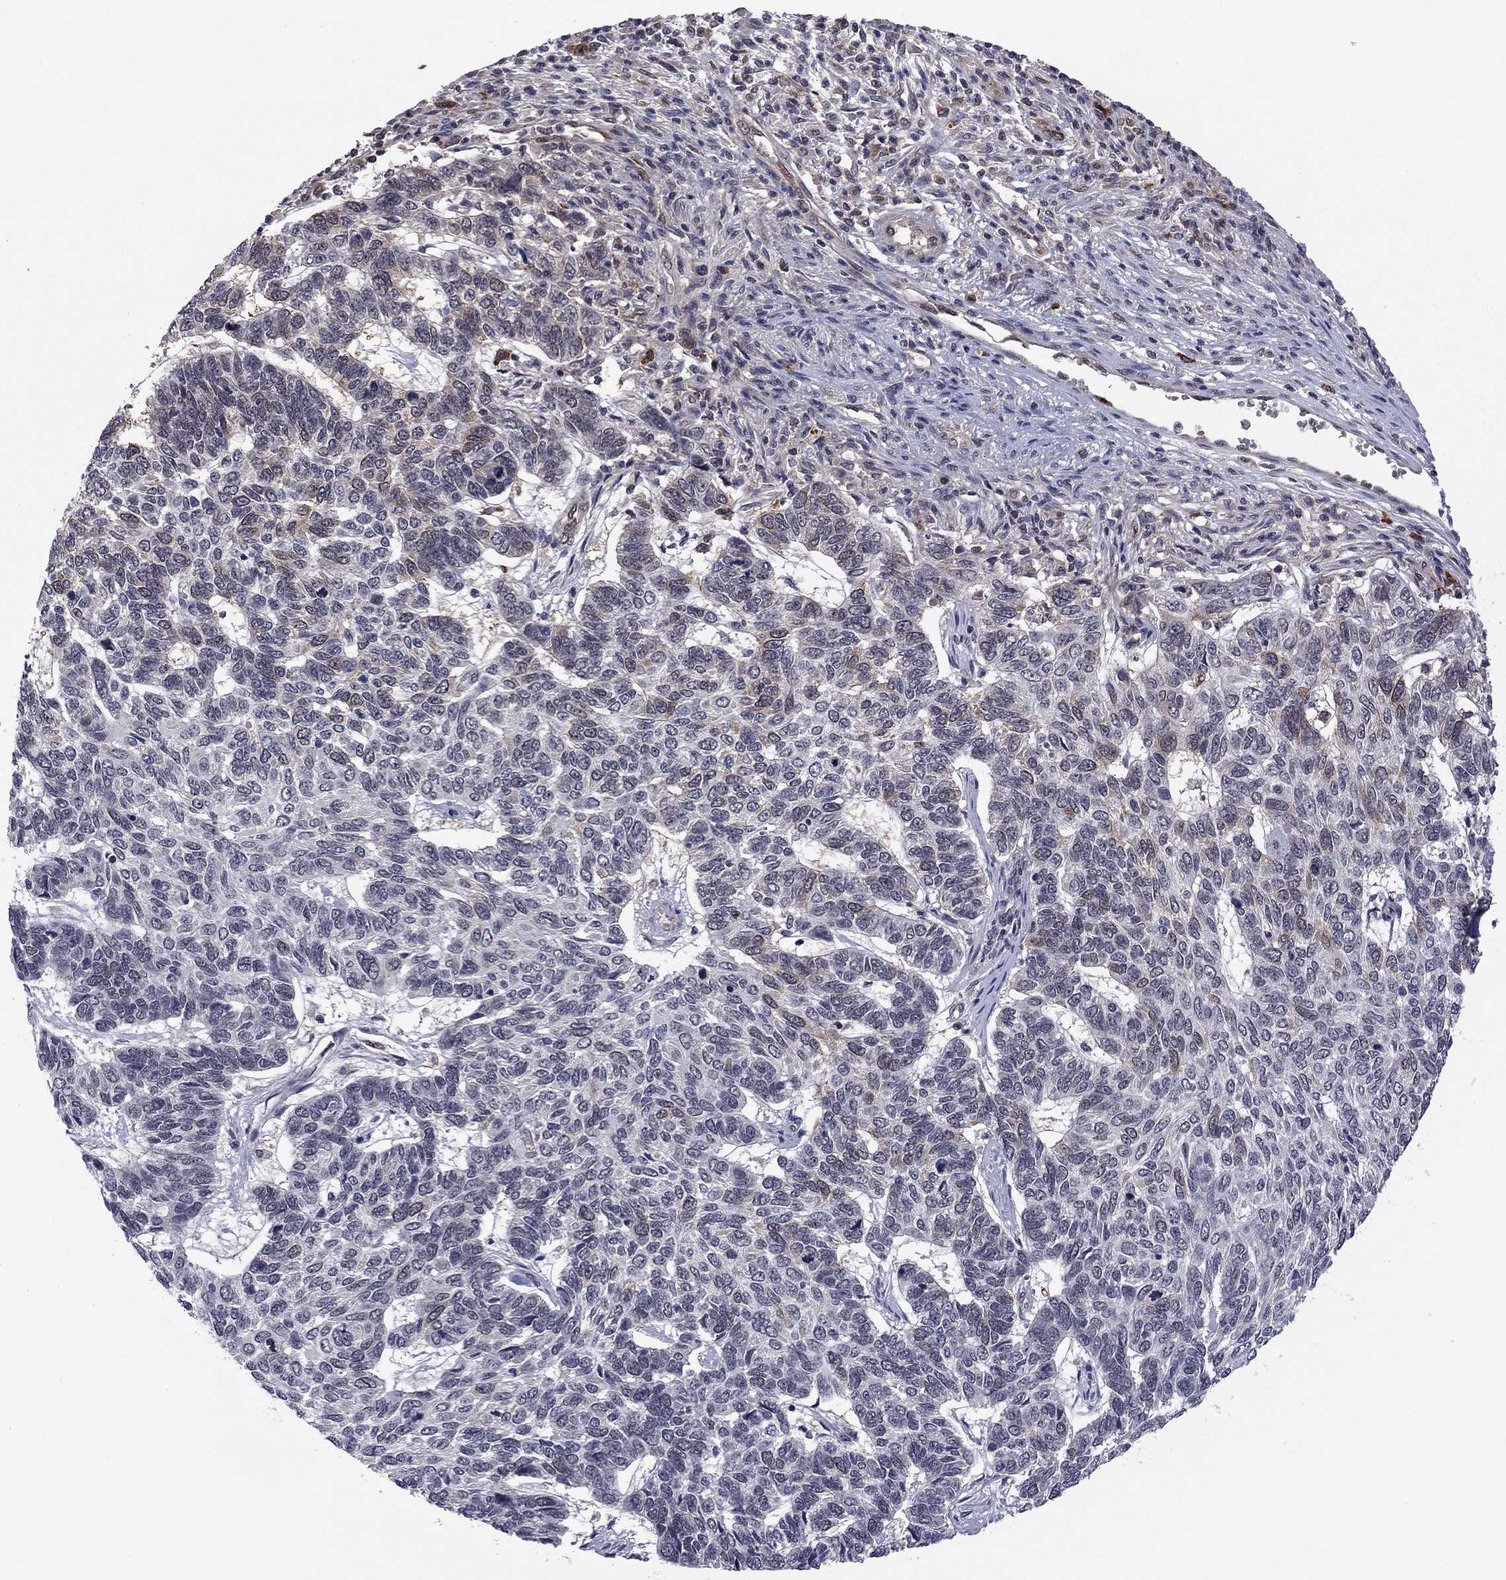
{"staining": {"intensity": "moderate", "quantity": "<25%", "location": "cytoplasmic/membranous"}, "tissue": "skin cancer", "cell_type": "Tumor cells", "image_type": "cancer", "snomed": [{"axis": "morphology", "description": "Basal cell carcinoma"}, {"axis": "topography", "description": "Skin"}], "caption": "Skin cancer was stained to show a protein in brown. There is low levels of moderate cytoplasmic/membranous positivity in approximately <25% of tumor cells.", "gene": "GPAA1", "patient": {"sex": "female", "age": 65}}